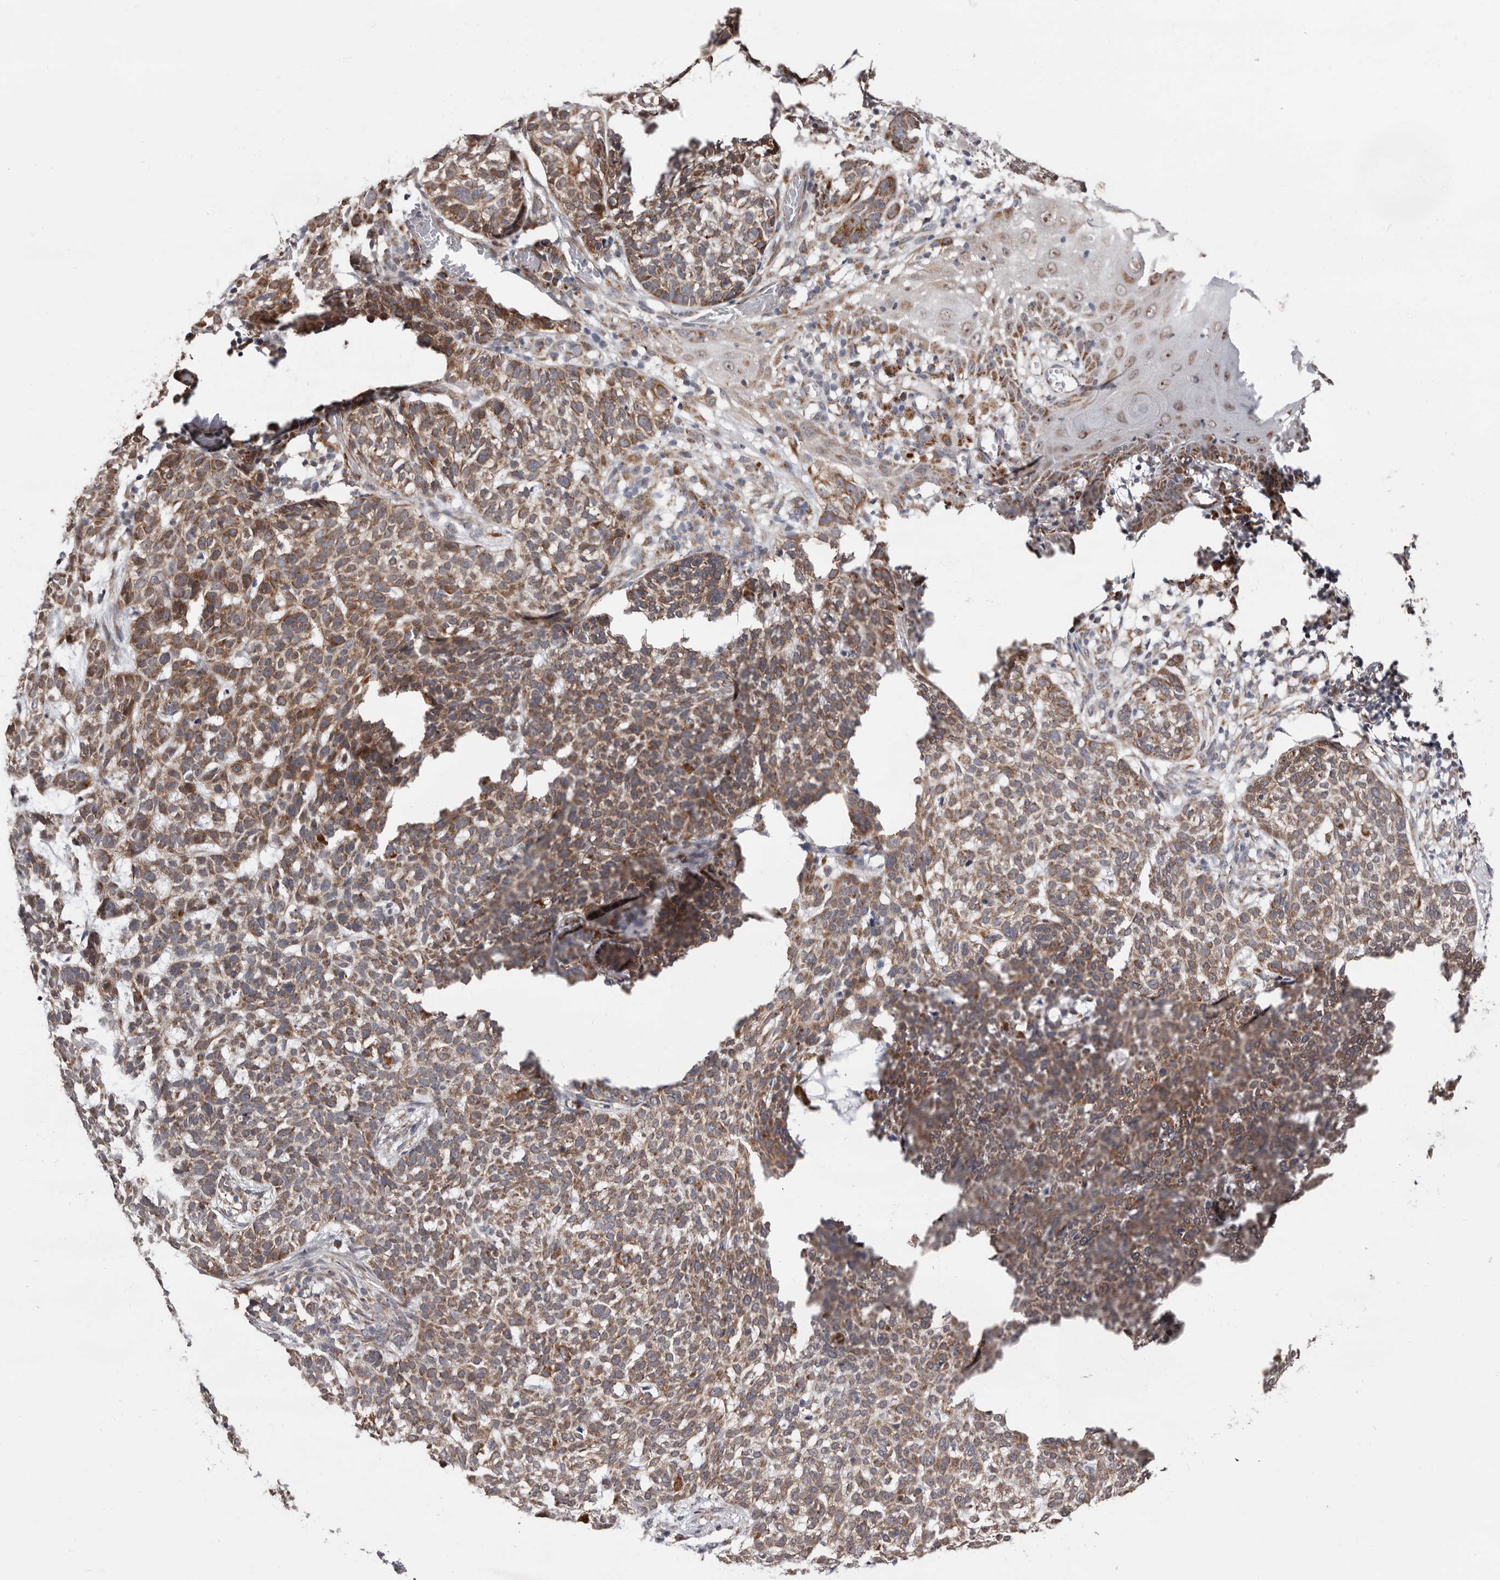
{"staining": {"intensity": "moderate", "quantity": ">75%", "location": "cytoplasmic/membranous"}, "tissue": "skin cancer", "cell_type": "Tumor cells", "image_type": "cancer", "snomed": [{"axis": "morphology", "description": "Basal cell carcinoma"}, {"axis": "topography", "description": "Skin"}], "caption": "Skin cancer was stained to show a protein in brown. There is medium levels of moderate cytoplasmic/membranous positivity in approximately >75% of tumor cells. The staining was performed using DAB to visualize the protein expression in brown, while the nuclei were stained in blue with hematoxylin (Magnification: 20x).", "gene": "MRPL18", "patient": {"sex": "male", "age": 85}}